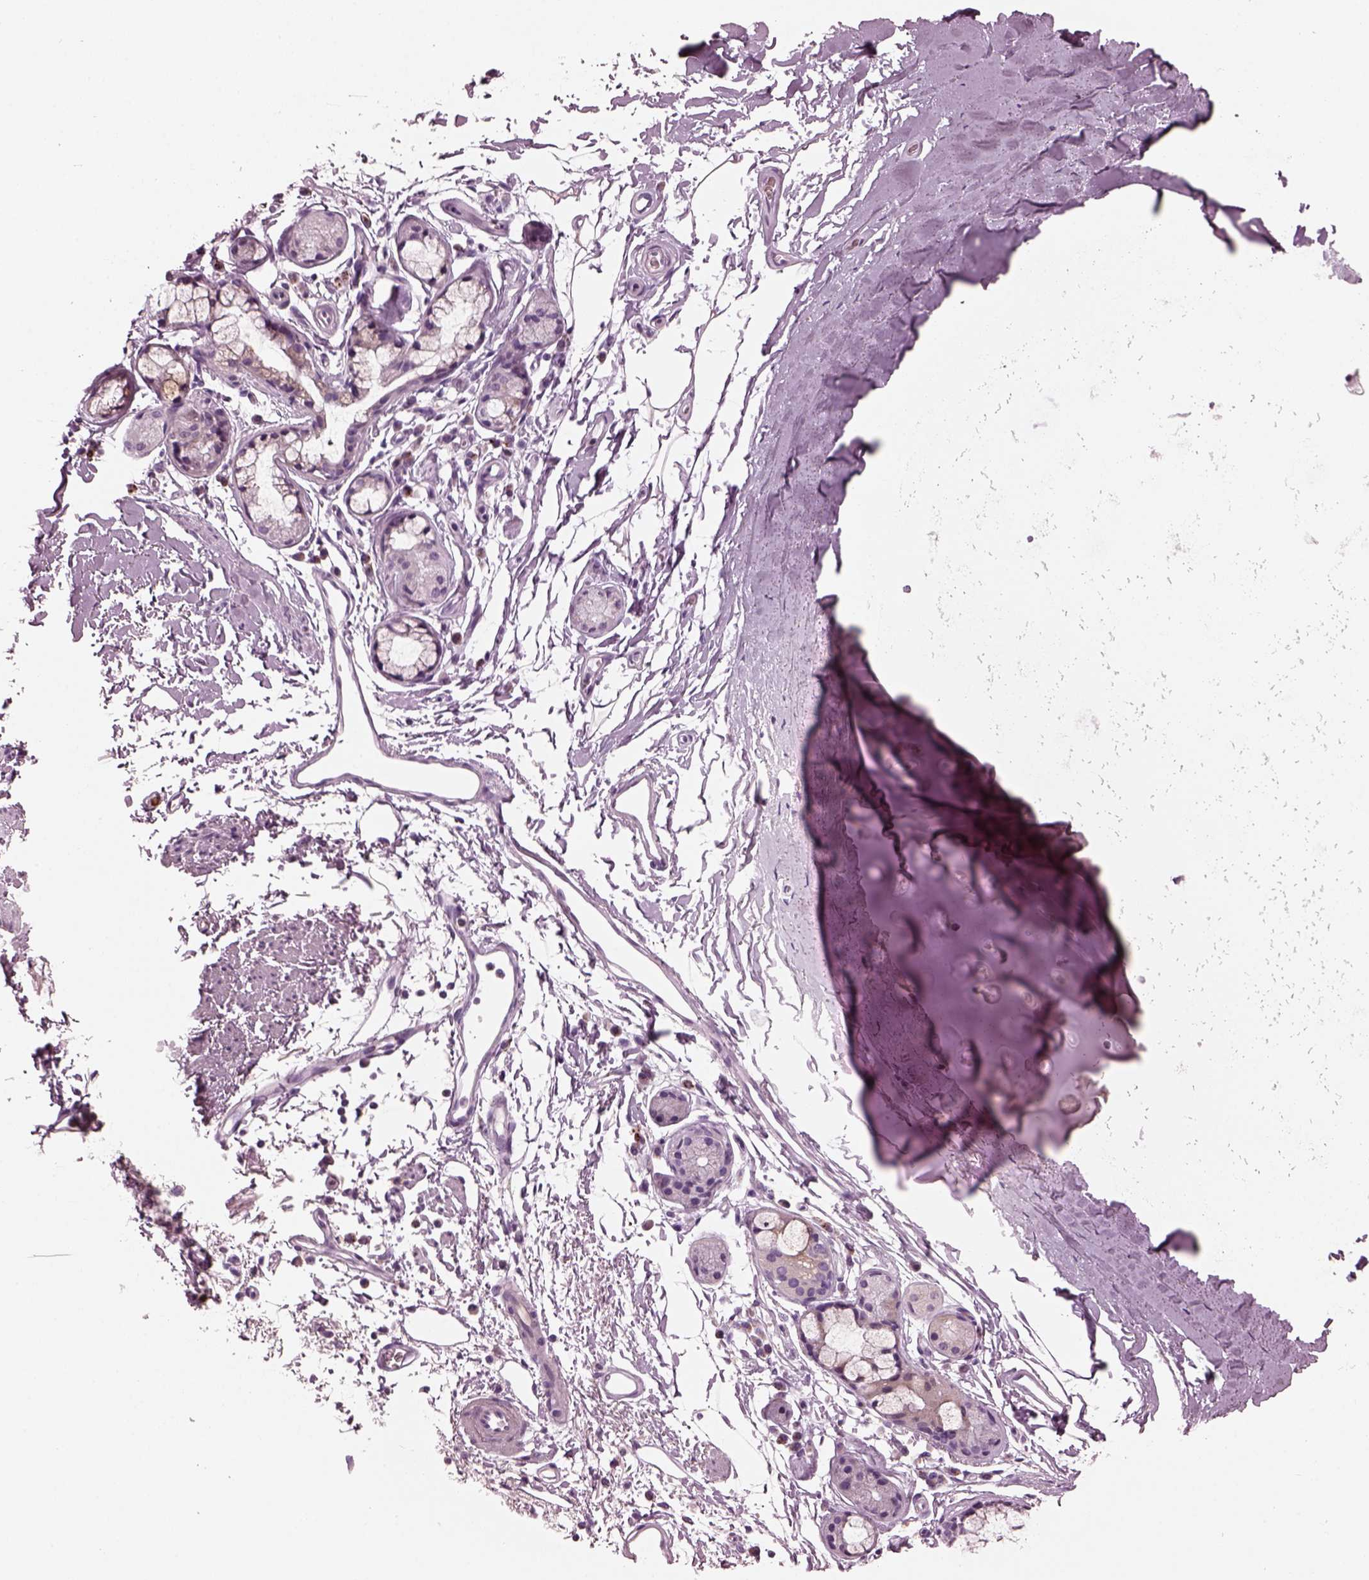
{"staining": {"intensity": "negative", "quantity": "none", "location": "none"}, "tissue": "adipose tissue", "cell_type": "Adipocytes", "image_type": "normal", "snomed": [{"axis": "morphology", "description": "Normal tissue, NOS"}, {"axis": "topography", "description": "Lymph node"}, {"axis": "topography", "description": "Bronchus"}], "caption": "Immunohistochemistry histopathology image of unremarkable adipose tissue stained for a protein (brown), which reveals no positivity in adipocytes.", "gene": "SLAMF8", "patient": {"sex": "female", "age": 70}}